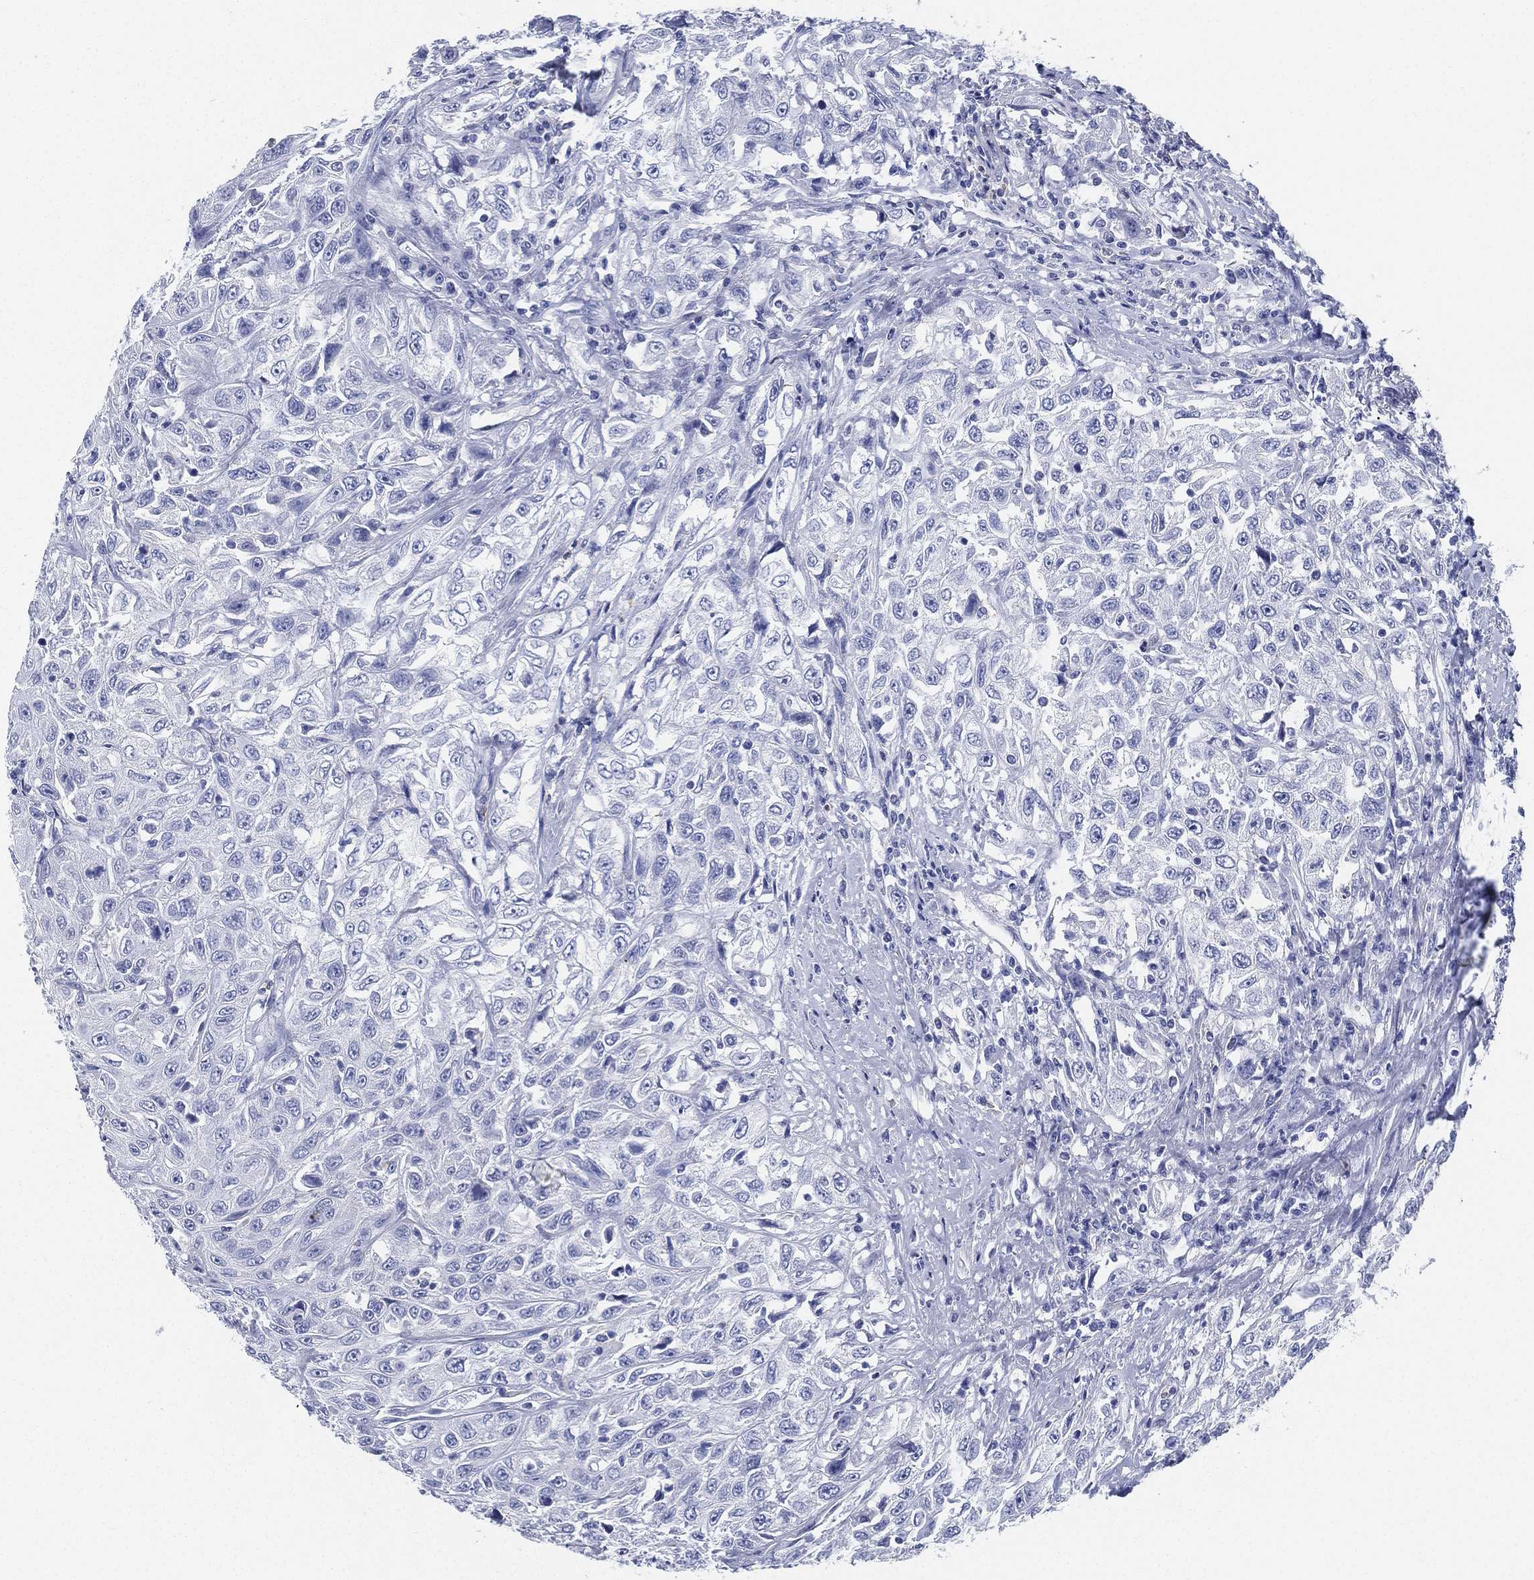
{"staining": {"intensity": "negative", "quantity": "none", "location": "none"}, "tissue": "urothelial cancer", "cell_type": "Tumor cells", "image_type": "cancer", "snomed": [{"axis": "morphology", "description": "Urothelial carcinoma, High grade"}, {"axis": "topography", "description": "Urinary bladder"}], "caption": "IHC histopathology image of human urothelial cancer stained for a protein (brown), which shows no expression in tumor cells. (Stains: DAB (3,3'-diaminobenzidine) IHC with hematoxylin counter stain, Microscopy: brightfield microscopy at high magnification).", "gene": "DEFB121", "patient": {"sex": "female", "age": 56}}